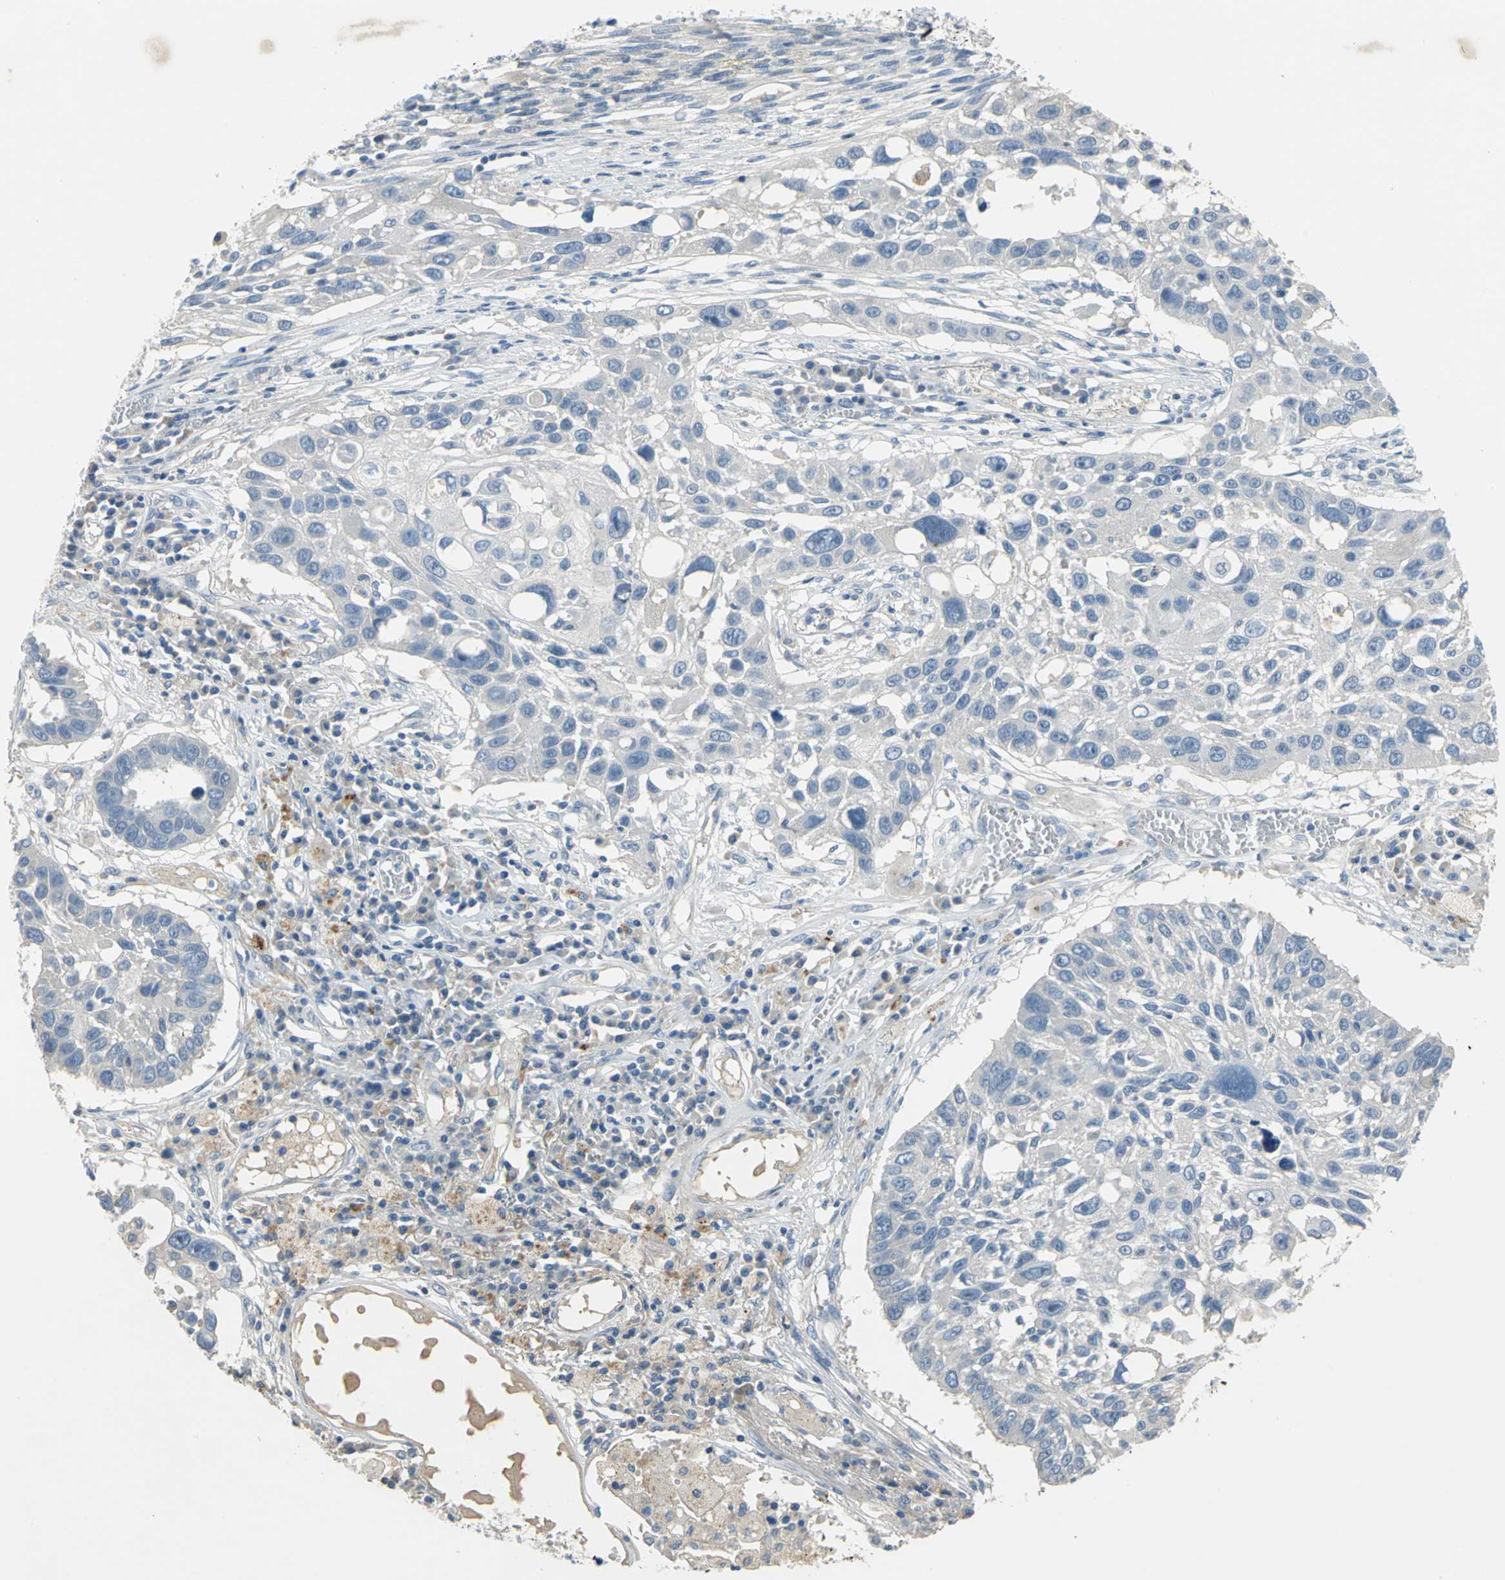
{"staining": {"intensity": "negative", "quantity": "none", "location": "none"}, "tissue": "lung cancer", "cell_type": "Tumor cells", "image_type": "cancer", "snomed": [{"axis": "morphology", "description": "Squamous cell carcinoma, NOS"}, {"axis": "topography", "description": "Lung"}], "caption": "The histopathology image shows no significant positivity in tumor cells of lung cancer.", "gene": "PTGDS", "patient": {"sex": "male", "age": 71}}